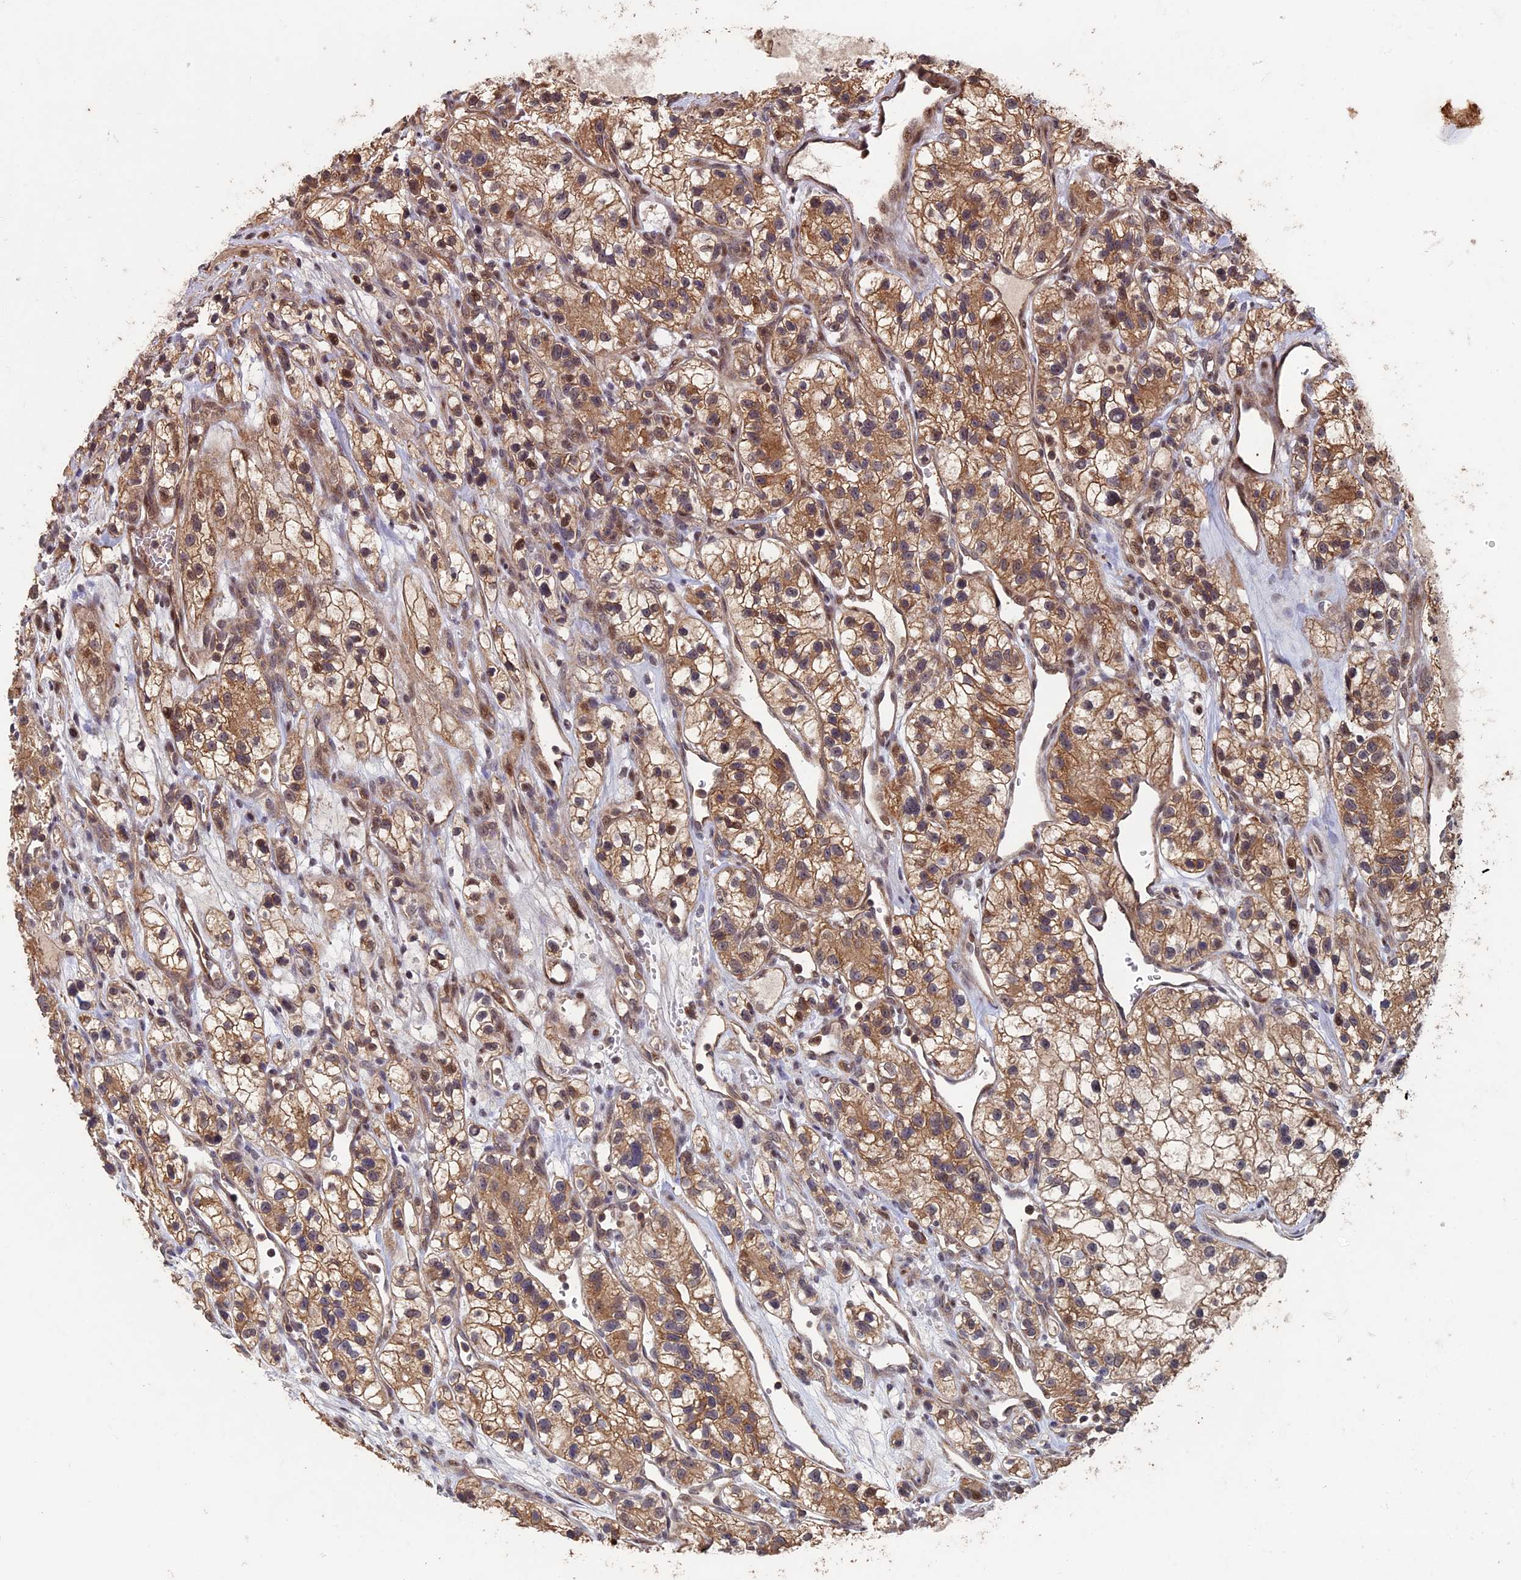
{"staining": {"intensity": "moderate", "quantity": ">75%", "location": "cytoplasmic/membranous,nuclear"}, "tissue": "renal cancer", "cell_type": "Tumor cells", "image_type": "cancer", "snomed": [{"axis": "morphology", "description": "Adenocarcinoma, NOS"}, {"axis": "topography", "description": "Kidney"}], "caption": "DAB (3,3'-diaminobenzidine) immunohistochemical staining of human renal adenocarcinoma shows moderate cytoplasmic/membranous and nuclear protein staining in about >75% of tumor cells.", "gene": "KIAA1328", "patient": {"sex": "female", "age": 57}}